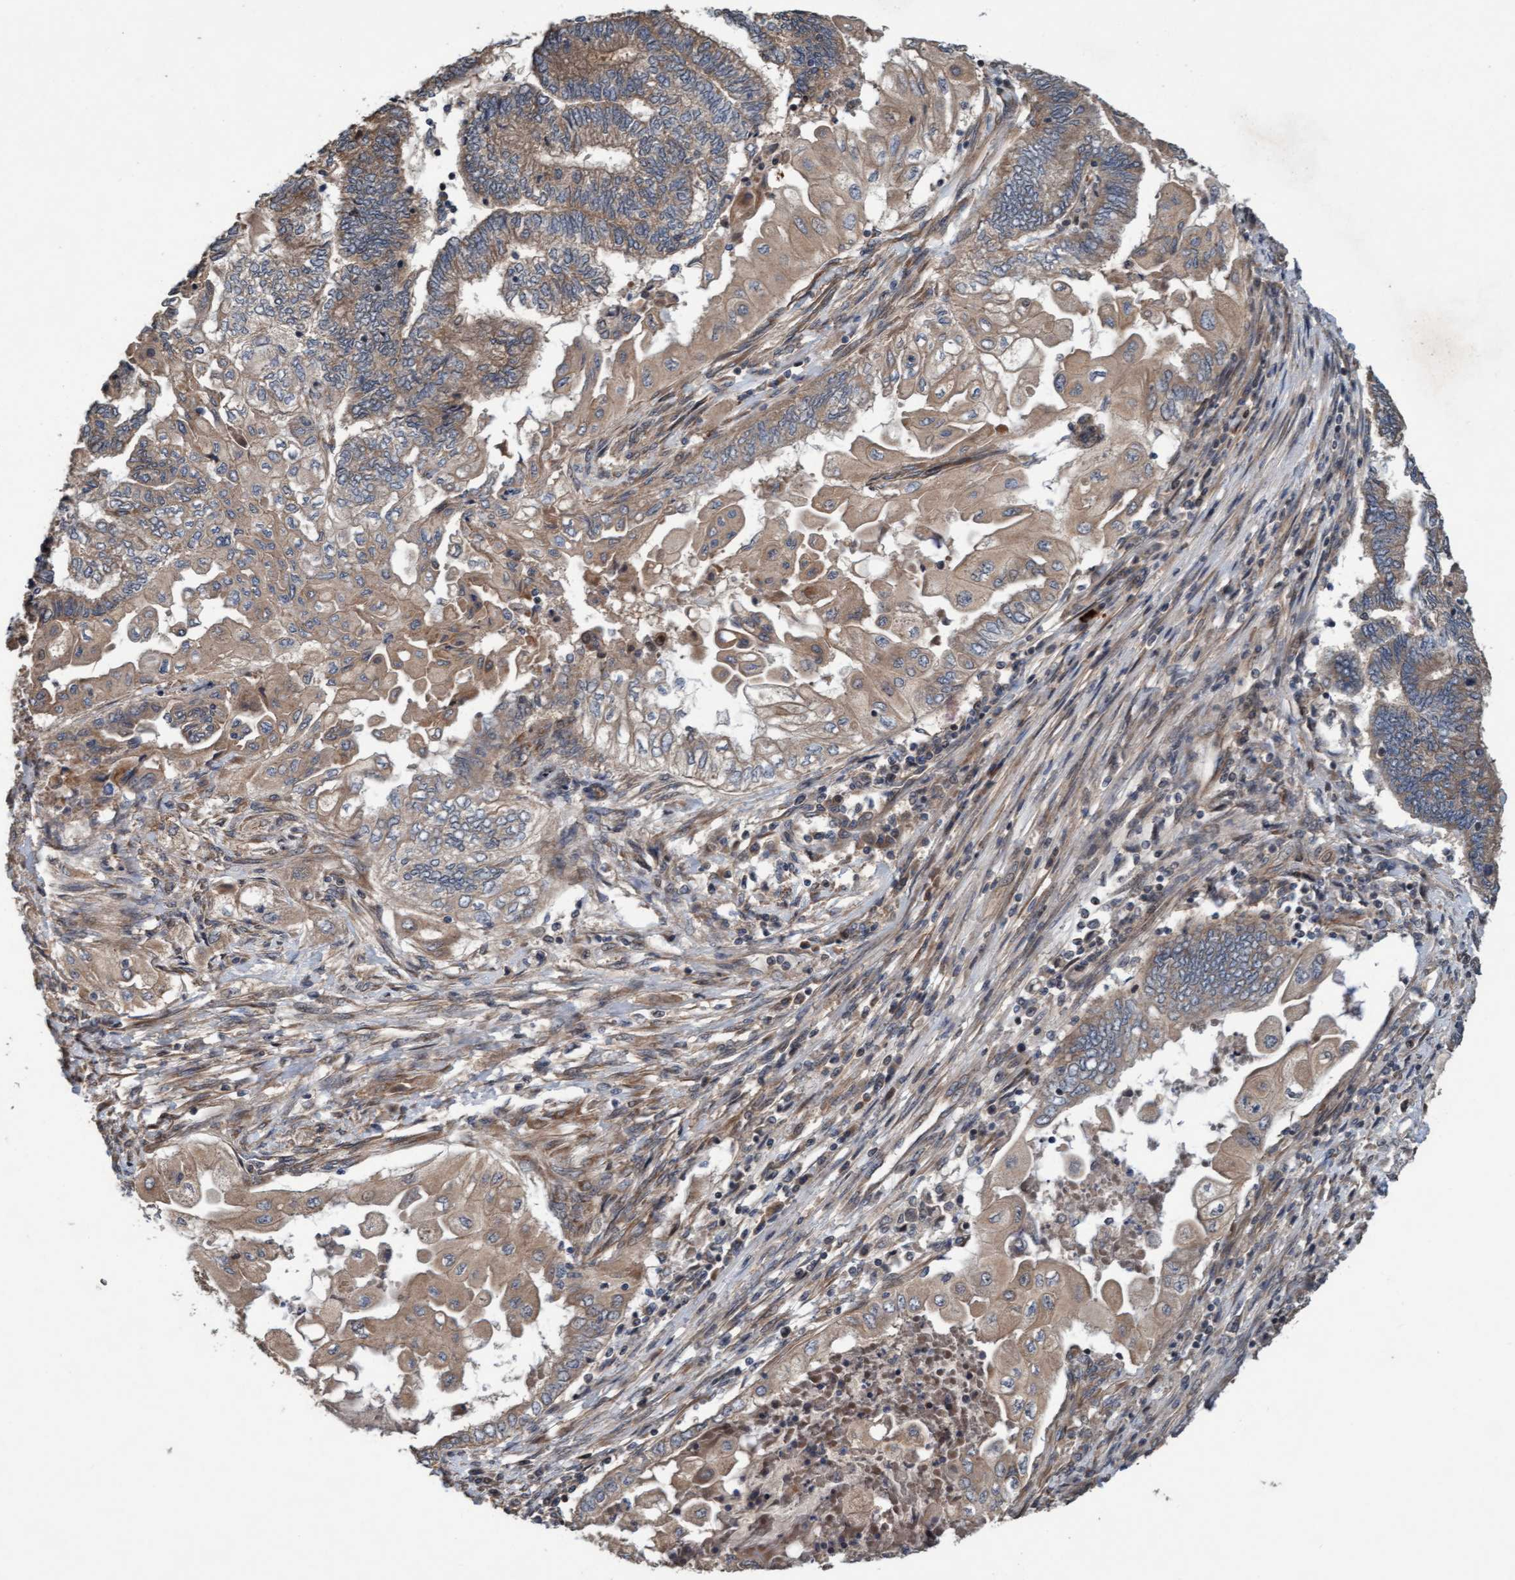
{"staining": {"intensity": "weak", "quantity": ">75%", "location": "cytoplasmic/membranous"}, "tissue": "endometrial cancer", "cell_type": "Tumor cells", "image_type": "cancer", "snomed": [{"axis": "morphology", "description": "Adenocarcinoma, NOS"}, {"axis": "topography", "description": "Uterus"}, {"axis": "topography", "description": "Endometrium"}], "caption": "Protein staining reveals weak cytoplasmic/membranous staining in about >75% of tumor cells in endometrial adenocarcinoma.", "gene": "MLXIP", "patient": {"sex": "female", "age": 70}}